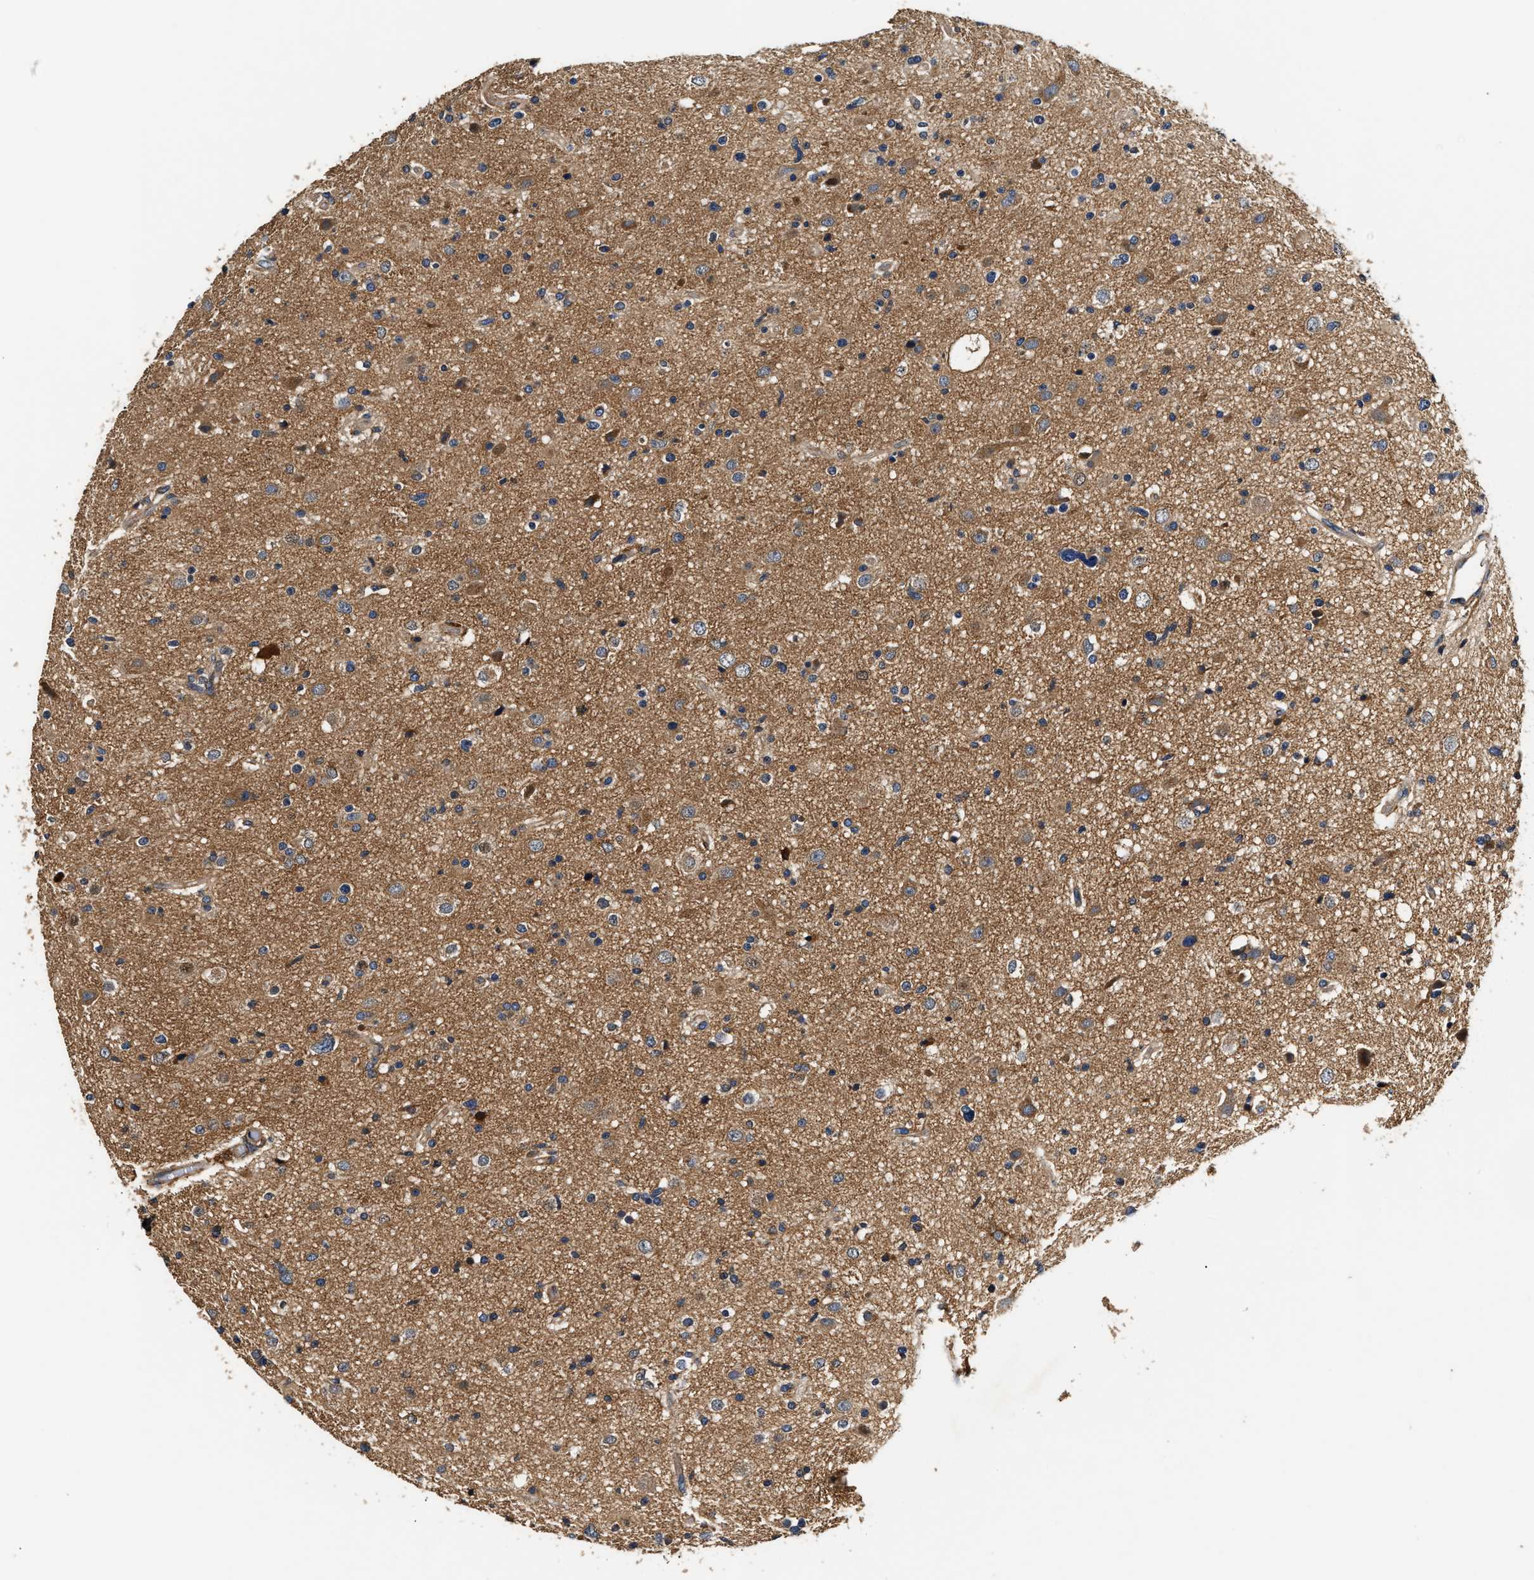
{"staining": {"intensity": "moderate", "quantity": "25%-75%", "location": "cytoplasmic/membranous"}, "tissue": "glioma", "cell_type": "Tumor cells", "image_type": "cancer", "snomed": [{"axis": "morphology", "description": "Glioma, malignant, High grade"}, {"axis": "topography", "description": "Brain"}], "caption": "Glioma was stained to show a protein in brown. There is medium levels of moderate cytoplasmic/membranous staining in about 25%-75% of tumor cells.", "gene": "TEX2", "patient": {"sex": "male", "age": 33}}